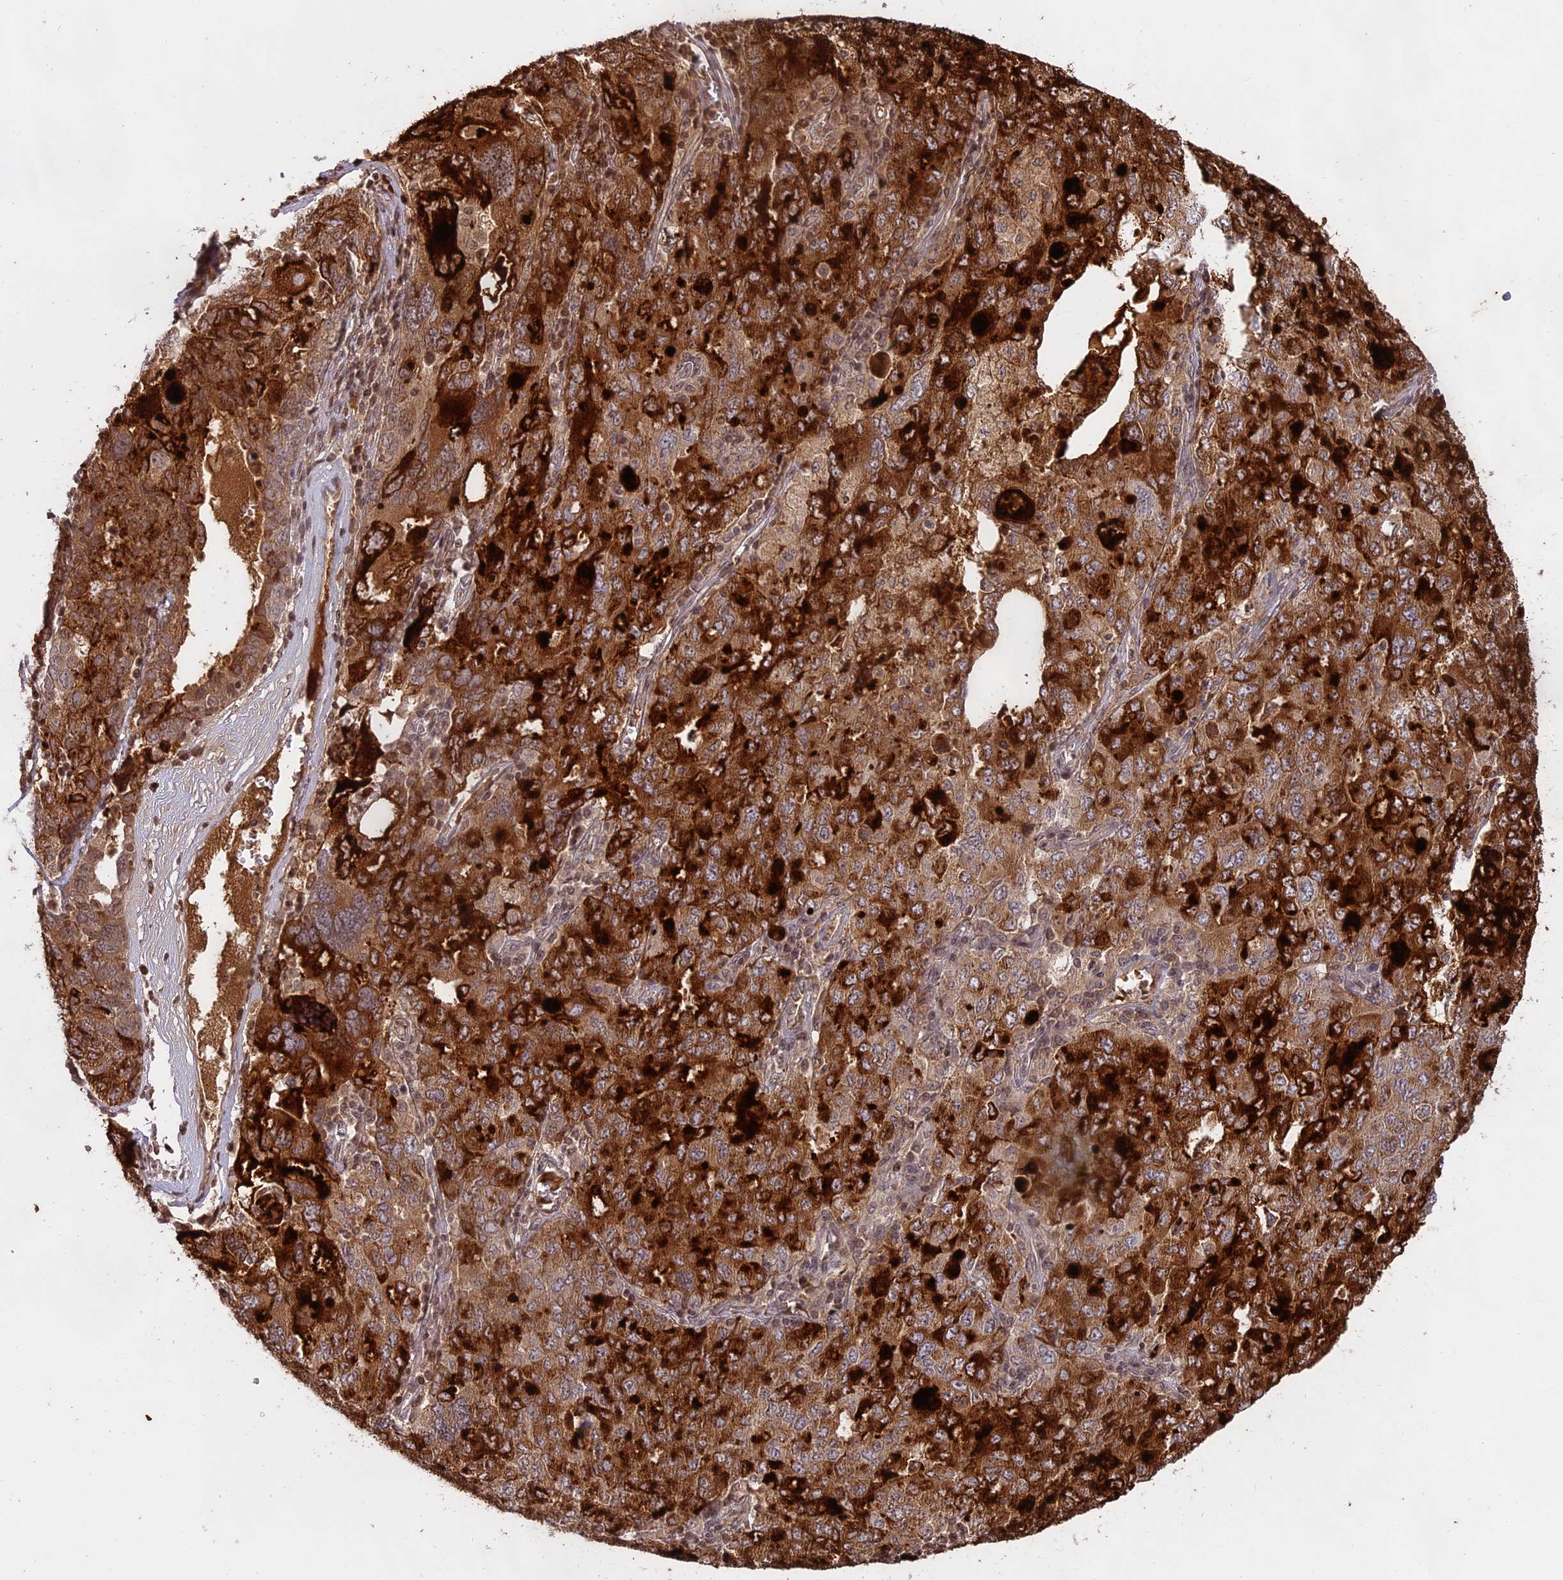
{"staining": {"intensity": "strong", "quantity": ">75%", "location": "cytoplasmic/membranous"}, "tissue": "ovarian cancer", "cell_type": "Tumor cells", "image_type": "cancer", "snomed": [{"axis": "morphology", "description": "Carcinoma, endometroid"}, {"axis": "topography", "description": "Ovary"}], "caption": "Immunohistochemistry (IHC) micrograph of neoplastic tissue: human endometroid carcinoma (ovarian) stained using immunohistochemistry shows high levels of strong protein expression localized specifically in the cytoplasmic/membranous of tumor cells, appearing as a cytoplasmic/membranous brown color.", "gene": "WFDC2", "patient": {"sex": "female", "age": 62}}